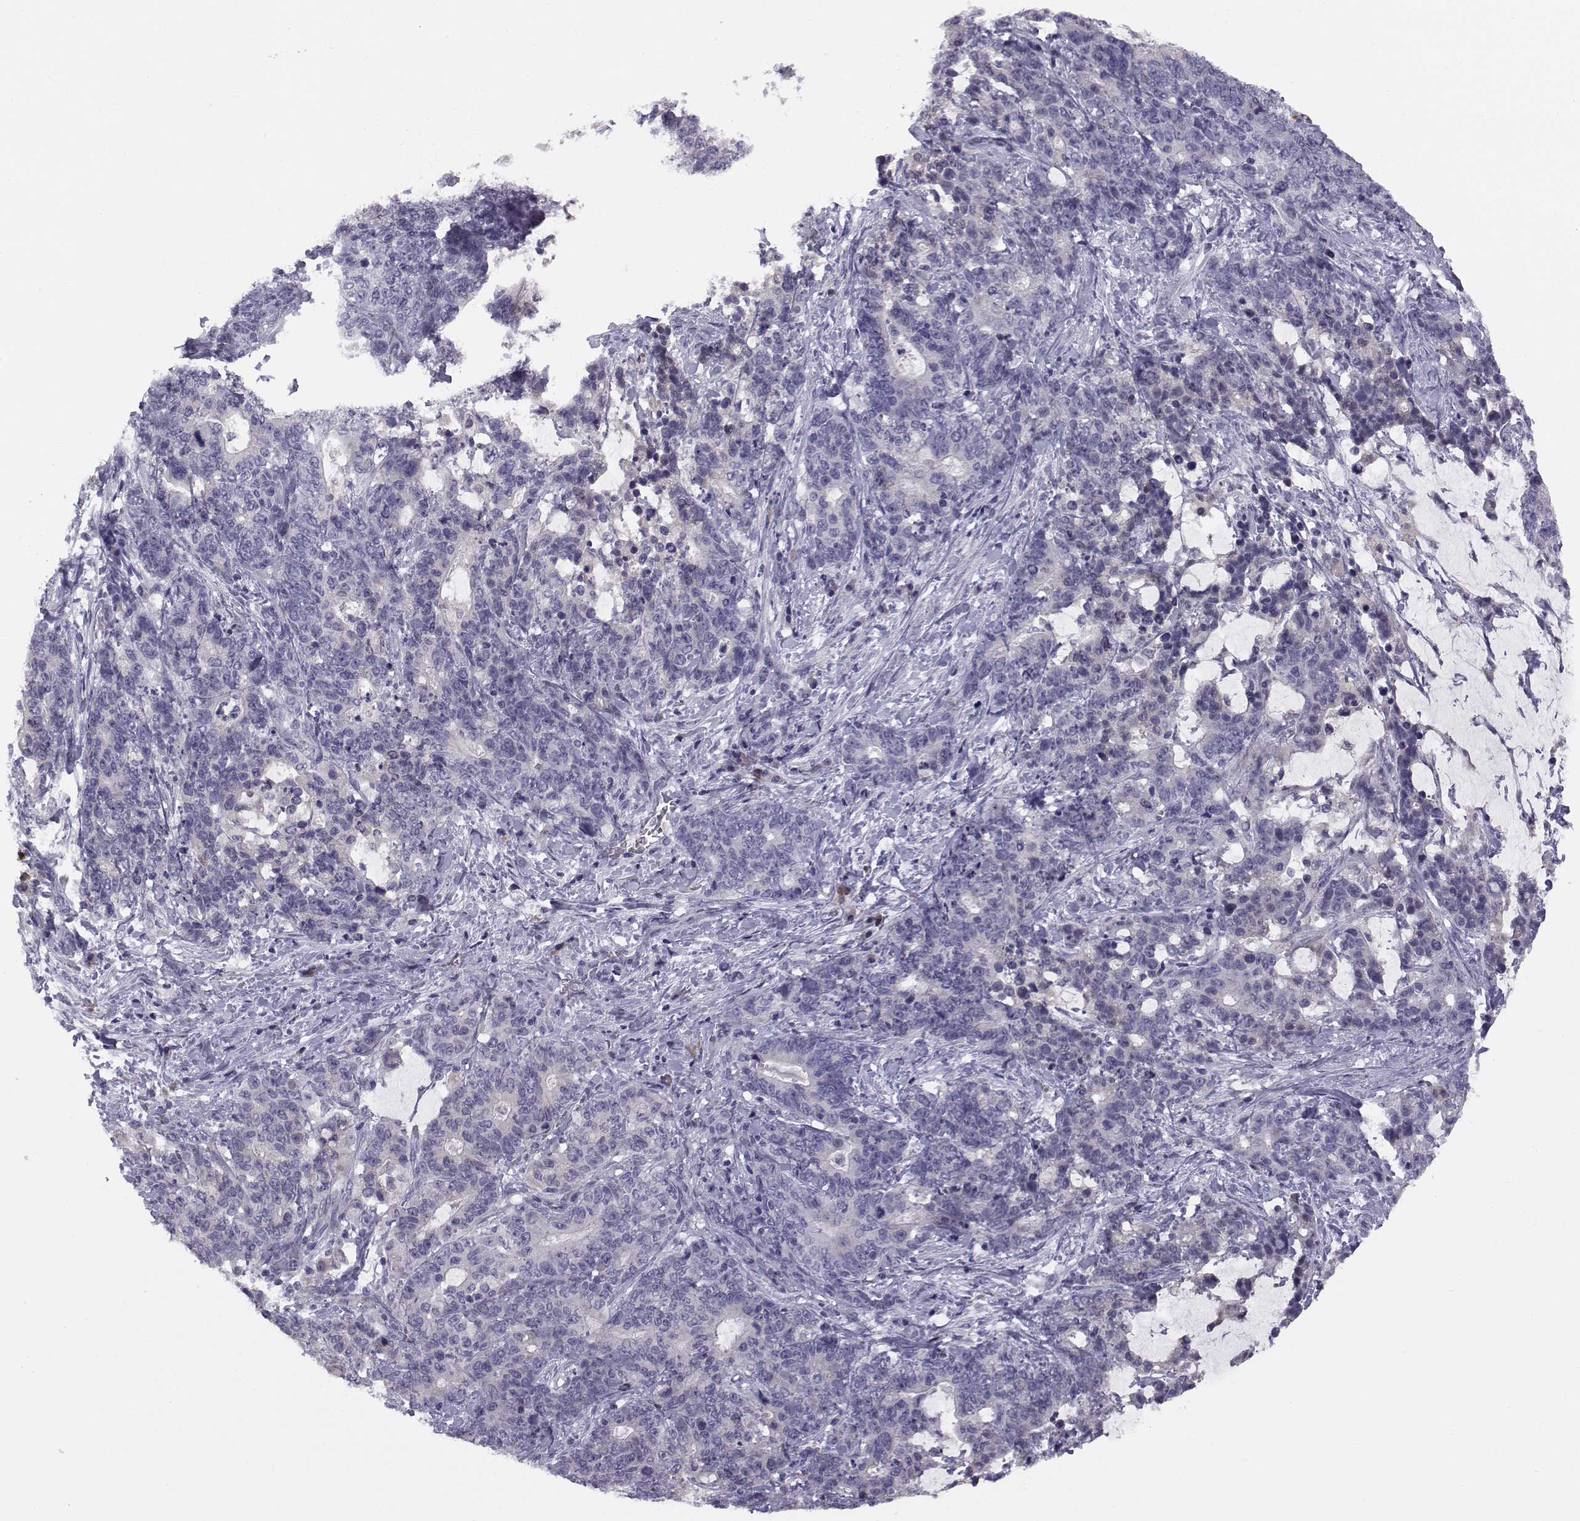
{"staining": {"intensity": "negative", "quantity": "none", "location": "none"}, "tissue": "stomach cancer", "cell_type": "Tumor cells", "image_type": "cancer", "snomed": [{"axis": "morphology", "description": "Normal tissue, NOS"}, {"axis": "morphology", "description": "Adenocarcinoma, NOS"}, {"axis": "topography", "description": "Stomach"}], "caption": "DAB (3,3'-diaminobenzidine) immunohistochemical staining of stomach cancer demonstrates no significant staining in tumor cells. (DAB IHC visualized using brightfield microscopy, high magnification).", "gene": "ACSL6", "patient": {"sex": "female", "age": 64}}